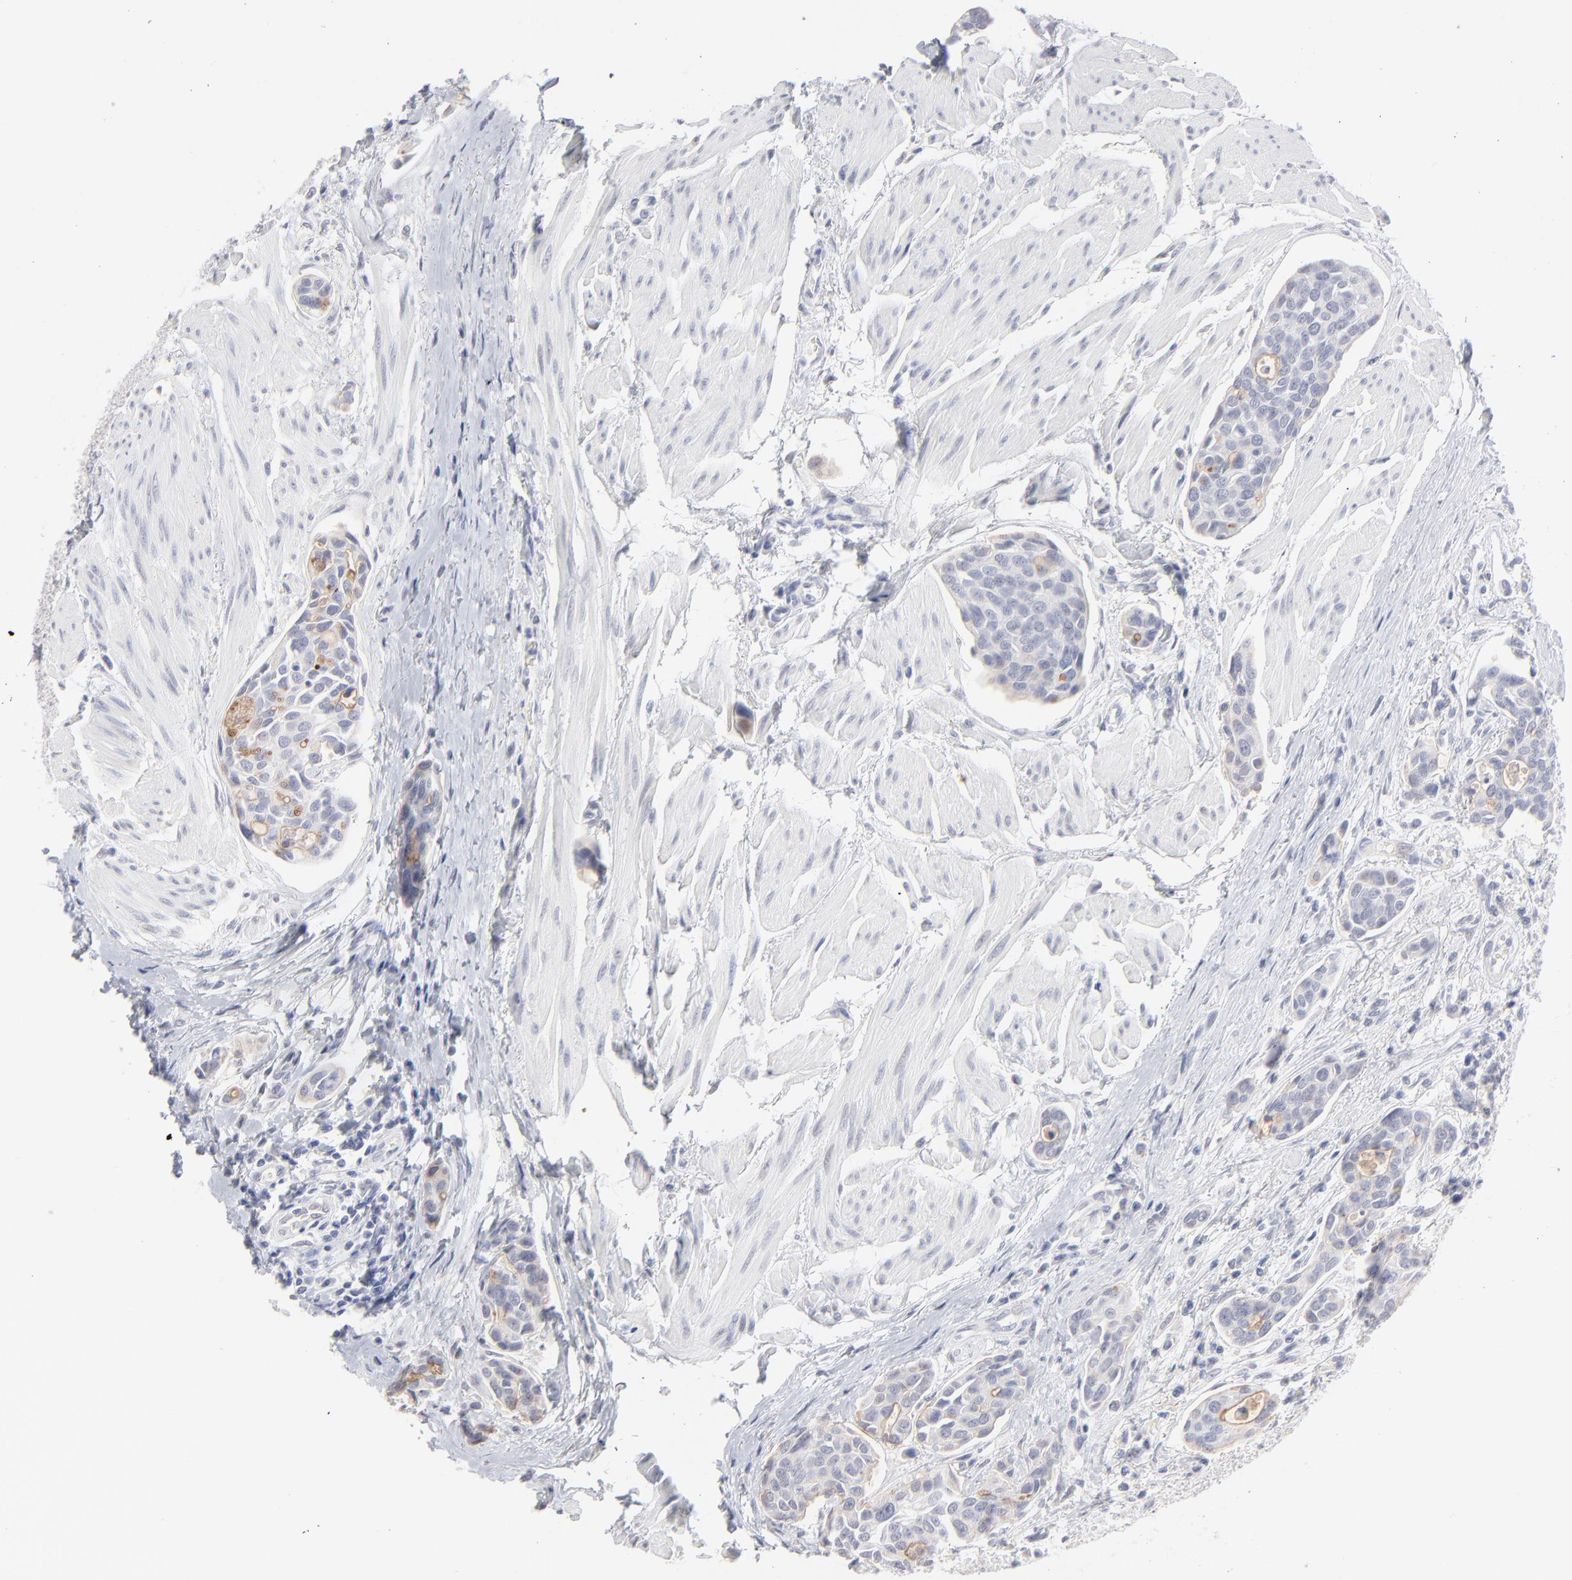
{"staining": {"intensity": "moderate", "quantity": "<25%", "location": "cytoplasmic/membranous"}, "tissue": "urothelial cancer", "cell_type": "Tumor cells", "image_type": "cancer", "snomed": [{"axis": "morphology", "description": "Urothelial carcinoma, High grade"}, {"axis": "topography", "description": "Urinary bladder"}], "caption": "High-grade urothelial carcinoma stained with DAB (3,3'-diaminobenzidine) IHC exhibits low levels of moderate cytoplasmic/membranous staining in about <25% of tumor cells. The protein of interest is stained brown, and the nuclei are stained in blue (DAB (3,3'-diaminobenzidine) IHC with brightfield microscopy, high magnification).", "gene": "RBM3", "patient": {"sex": "male", "age": 78}}